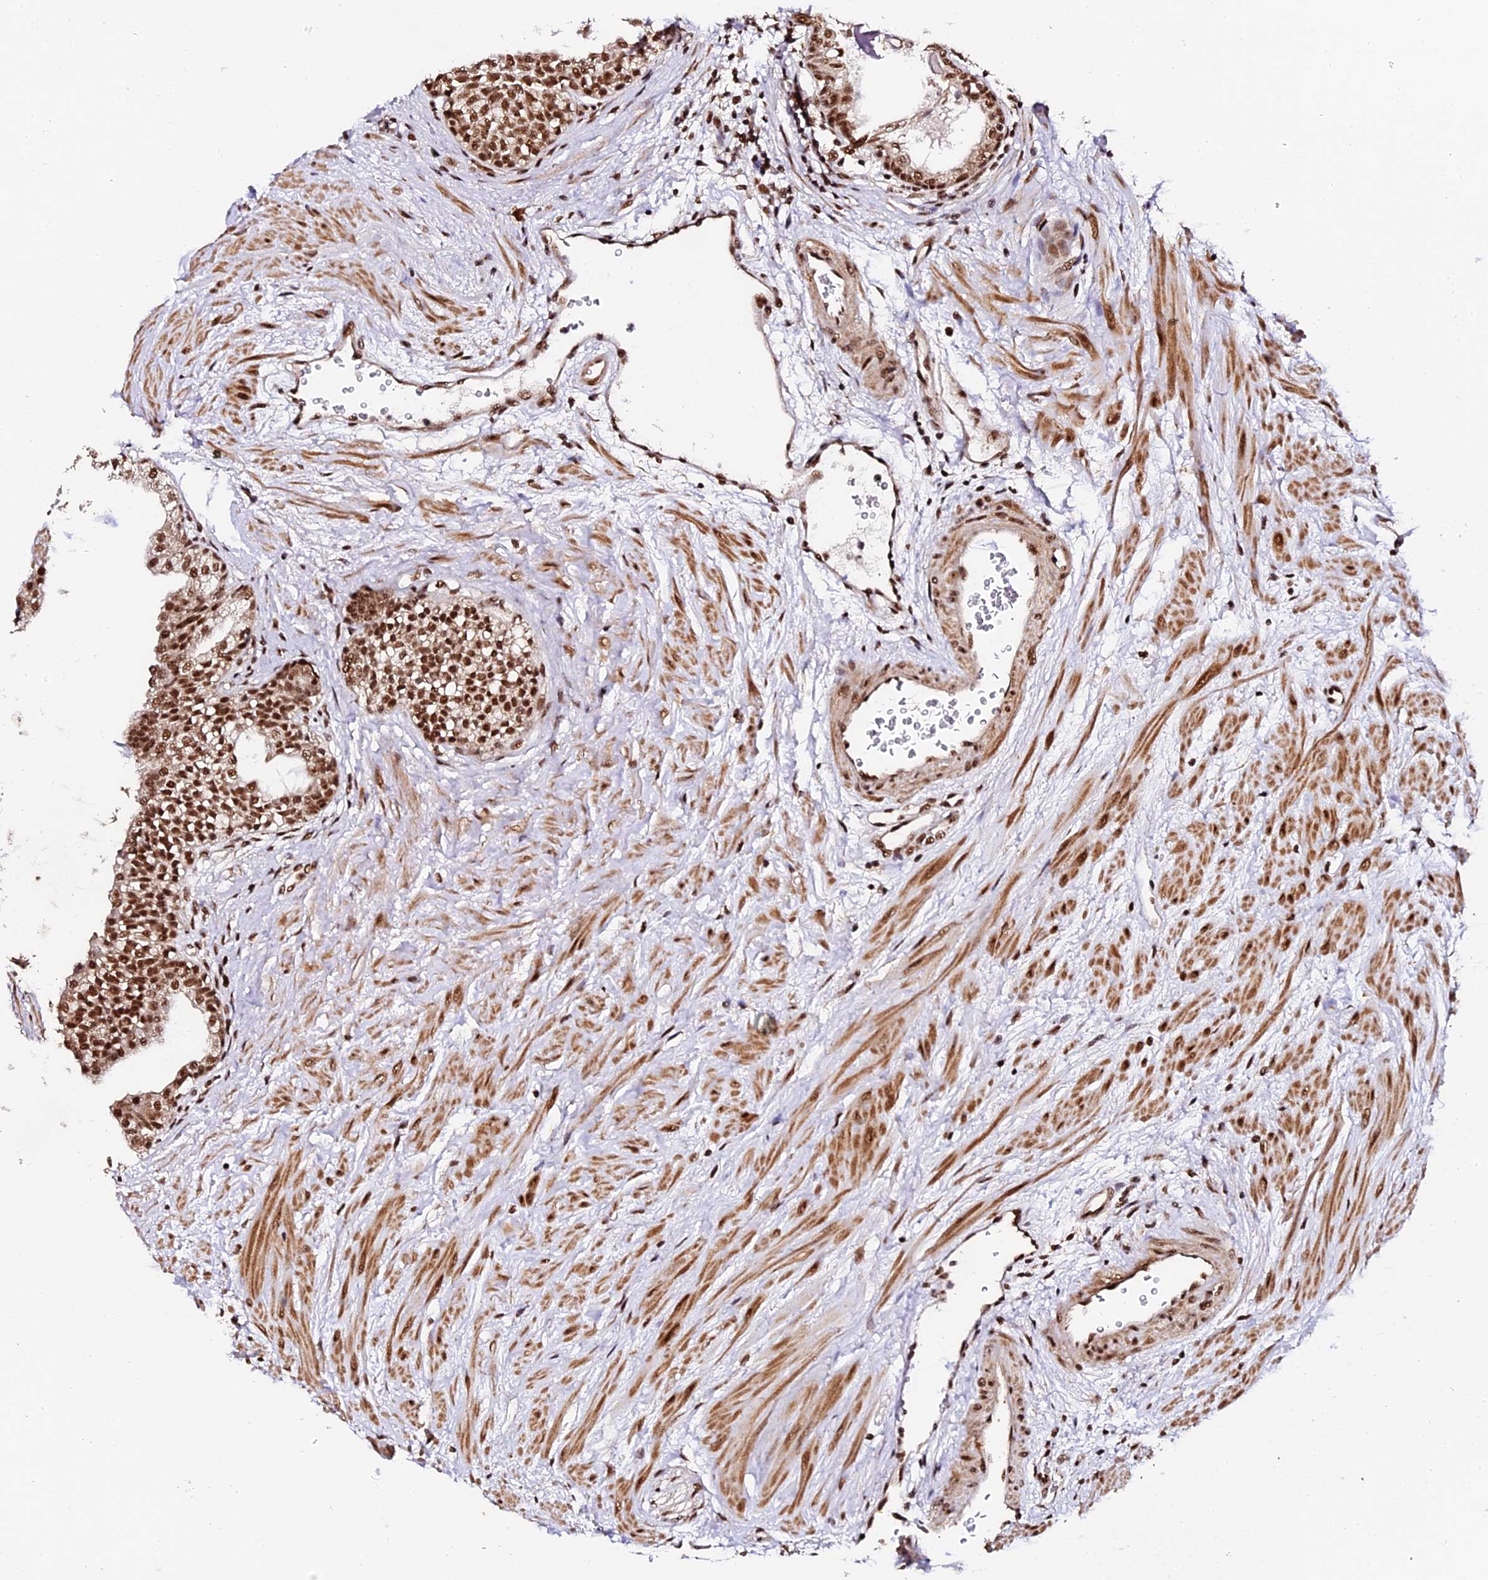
{"staining": {"intensity": "strong", "quantity": "25%-75%", "location": "nuclear"}, "tissue": "prostate", "cell_type": "Glandular cells", "image_type": "normal", "snomed": [{"axis": "morphology", "description": "Normal tissue, NOS"}, {"axis": "topography", "description": "Prostate"}], "caption": "Normal prostate reveals strong nuclear staining in approximately 25%-75% of glandular cells, visualized by immunohistochemistry. (Stains: DAB in brown, nuclei in blue, Microscopy: brightfield microscopy at high magnification).", "gene": "MCRS1", "patient": {"sex": "male", "age": 48}}